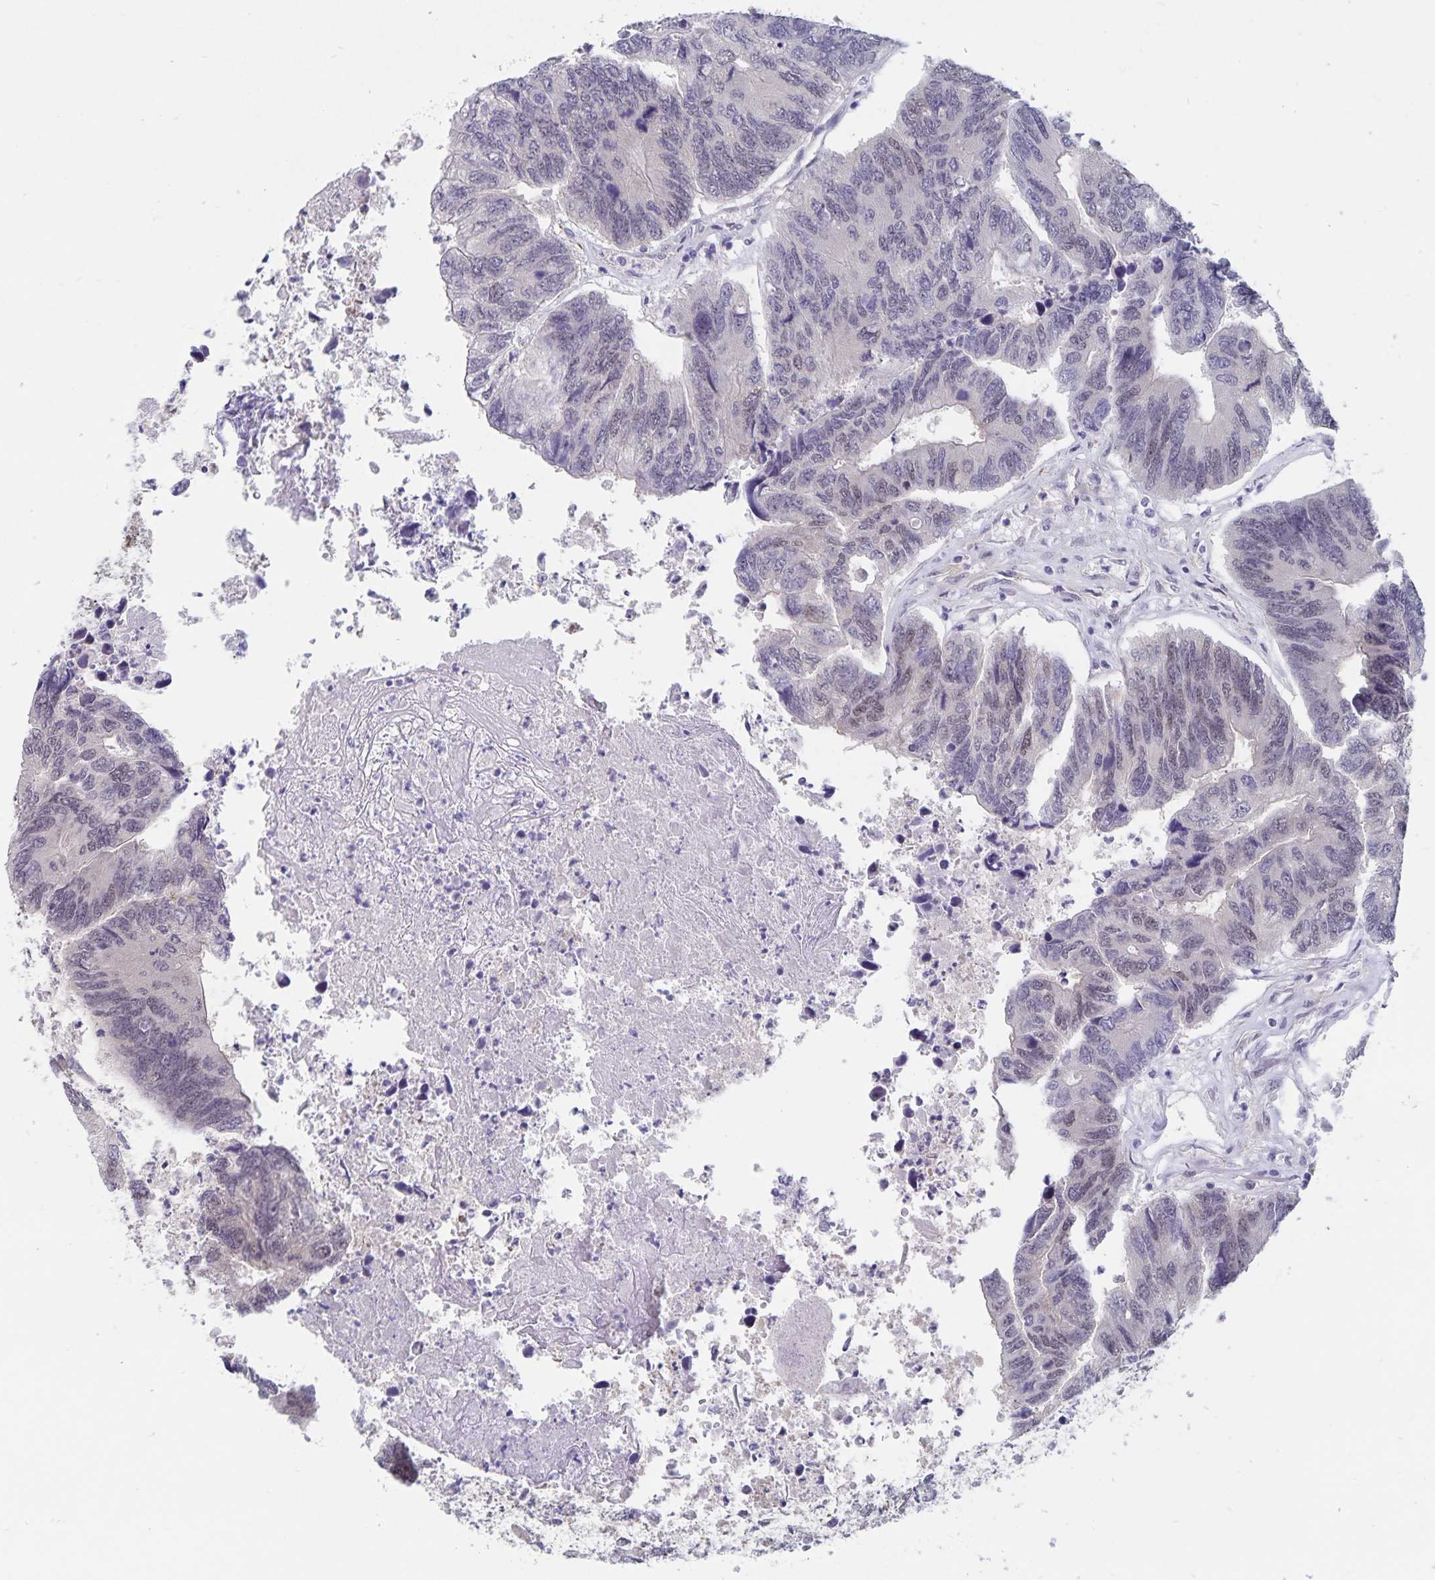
{"staining": {"intensity": "weak", "quantity": "<25%", "location": "nuclear"}, "tissue": "colorectal cancer", "cell_type": "Tumor cells", "image_type": "cancer", "snomed": [{"axis": "morphology", "description": "Adenocarcinoma, NOS"}, {"axis": "topography", "description": "Colon"}], "caption": "Colorectal adenocarcinoma was stained to show a protein in brown. There is no significant positivity in tumor cells. (Stains: DAB (3,3'-diaminobenzidine) IHC with hematoxylin counter stain, Microscopy: brightfield microscopy at high magnification).", "gene": "BAG6", "patient": {"sex": "female", "age": 67}}